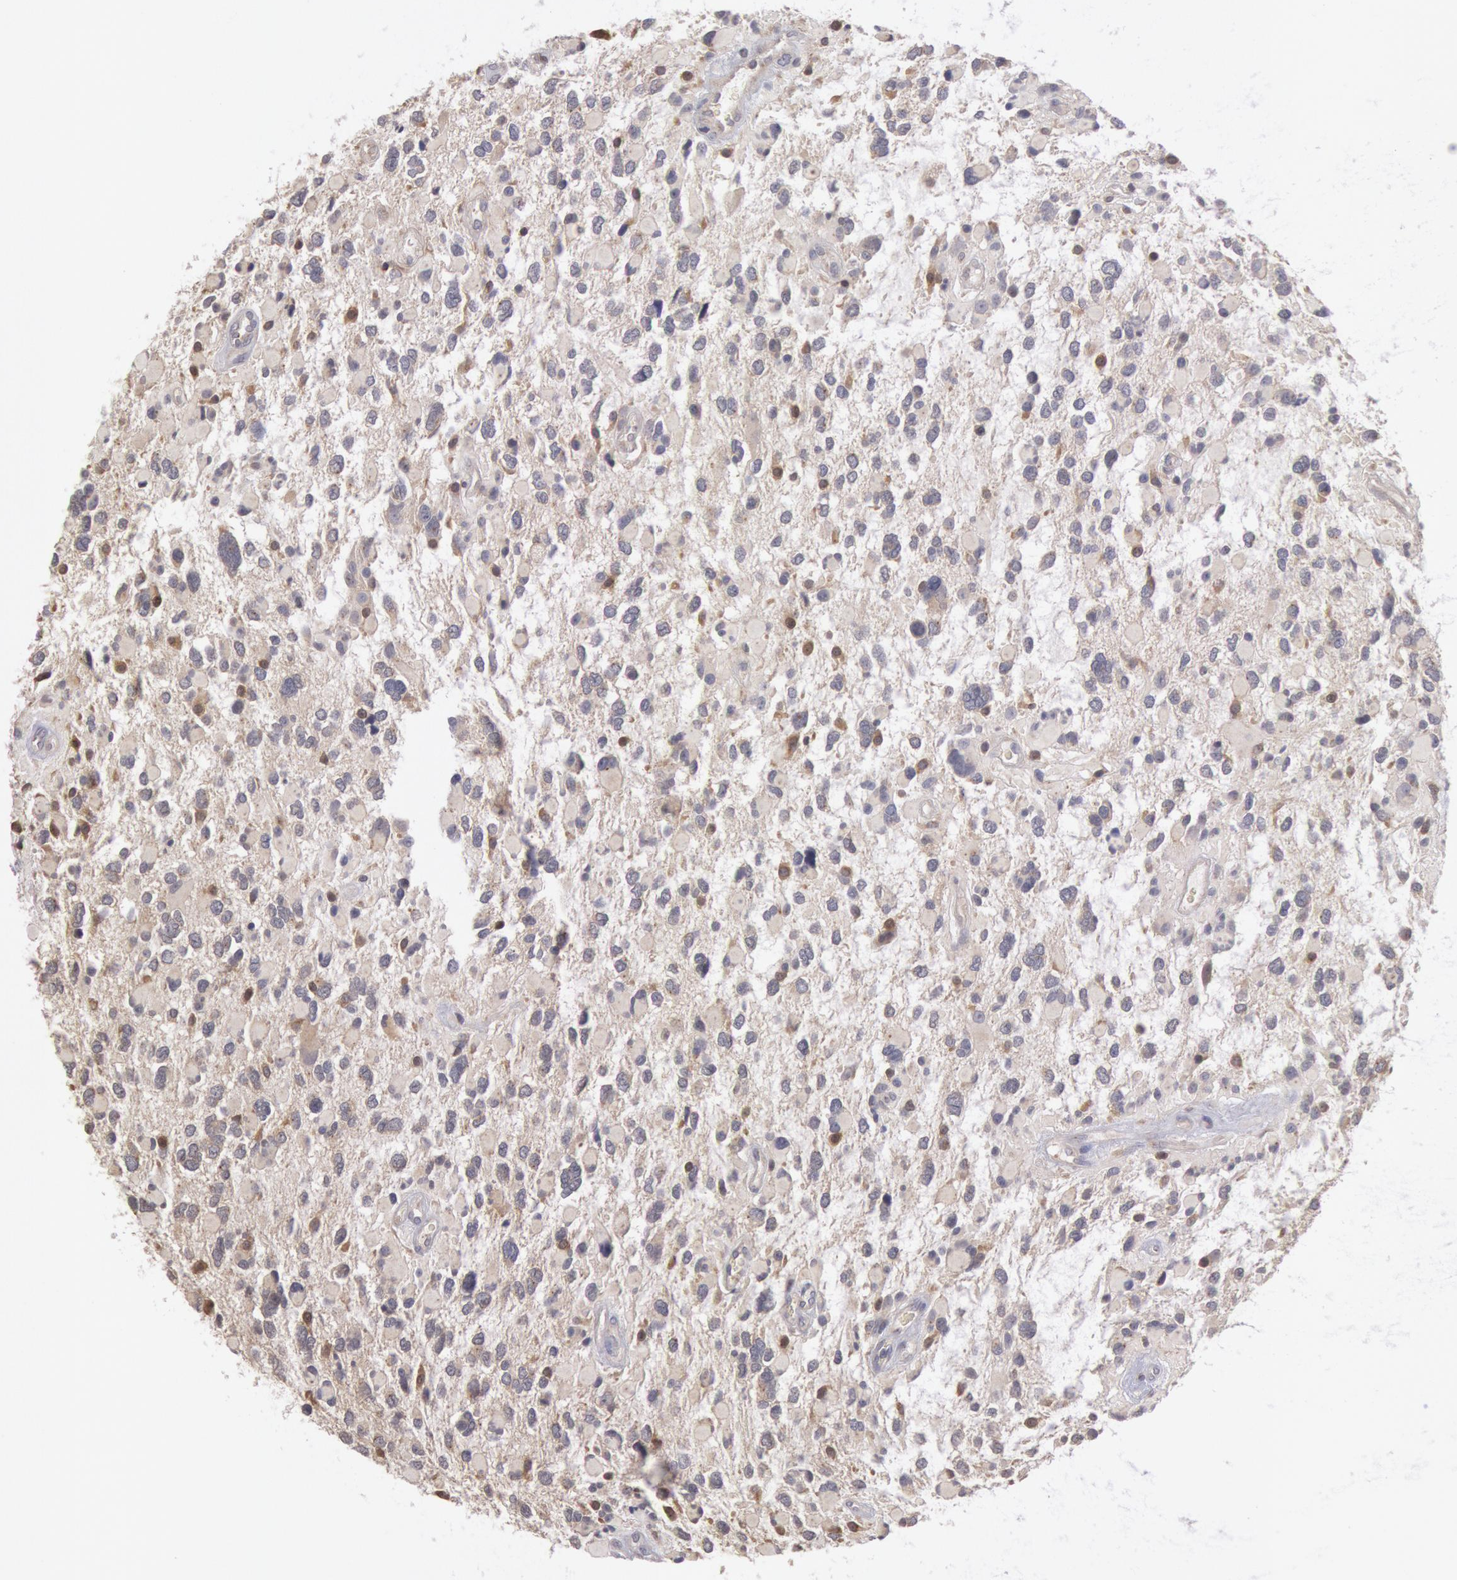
{"staining": {"intensity": "moderate", "quantity": "<25%", "location": "cytoplasmic/membranous"}, "tissue": "glioma", "cell_type": "Tumor cells", "image_type": "cancer", "snomed": [{"axis": "morphology", "description": "Glioma, malignant, High grade"}, {"axis": "topography", "description": "Brain"}], "caption": "Tumor cells reveal low levels of moderate cytoplasmic/membranous expression in about <25% of cells in human glioma.", "gene": "PLA2G6", "patient": {"sex": "female", "age": 37}}